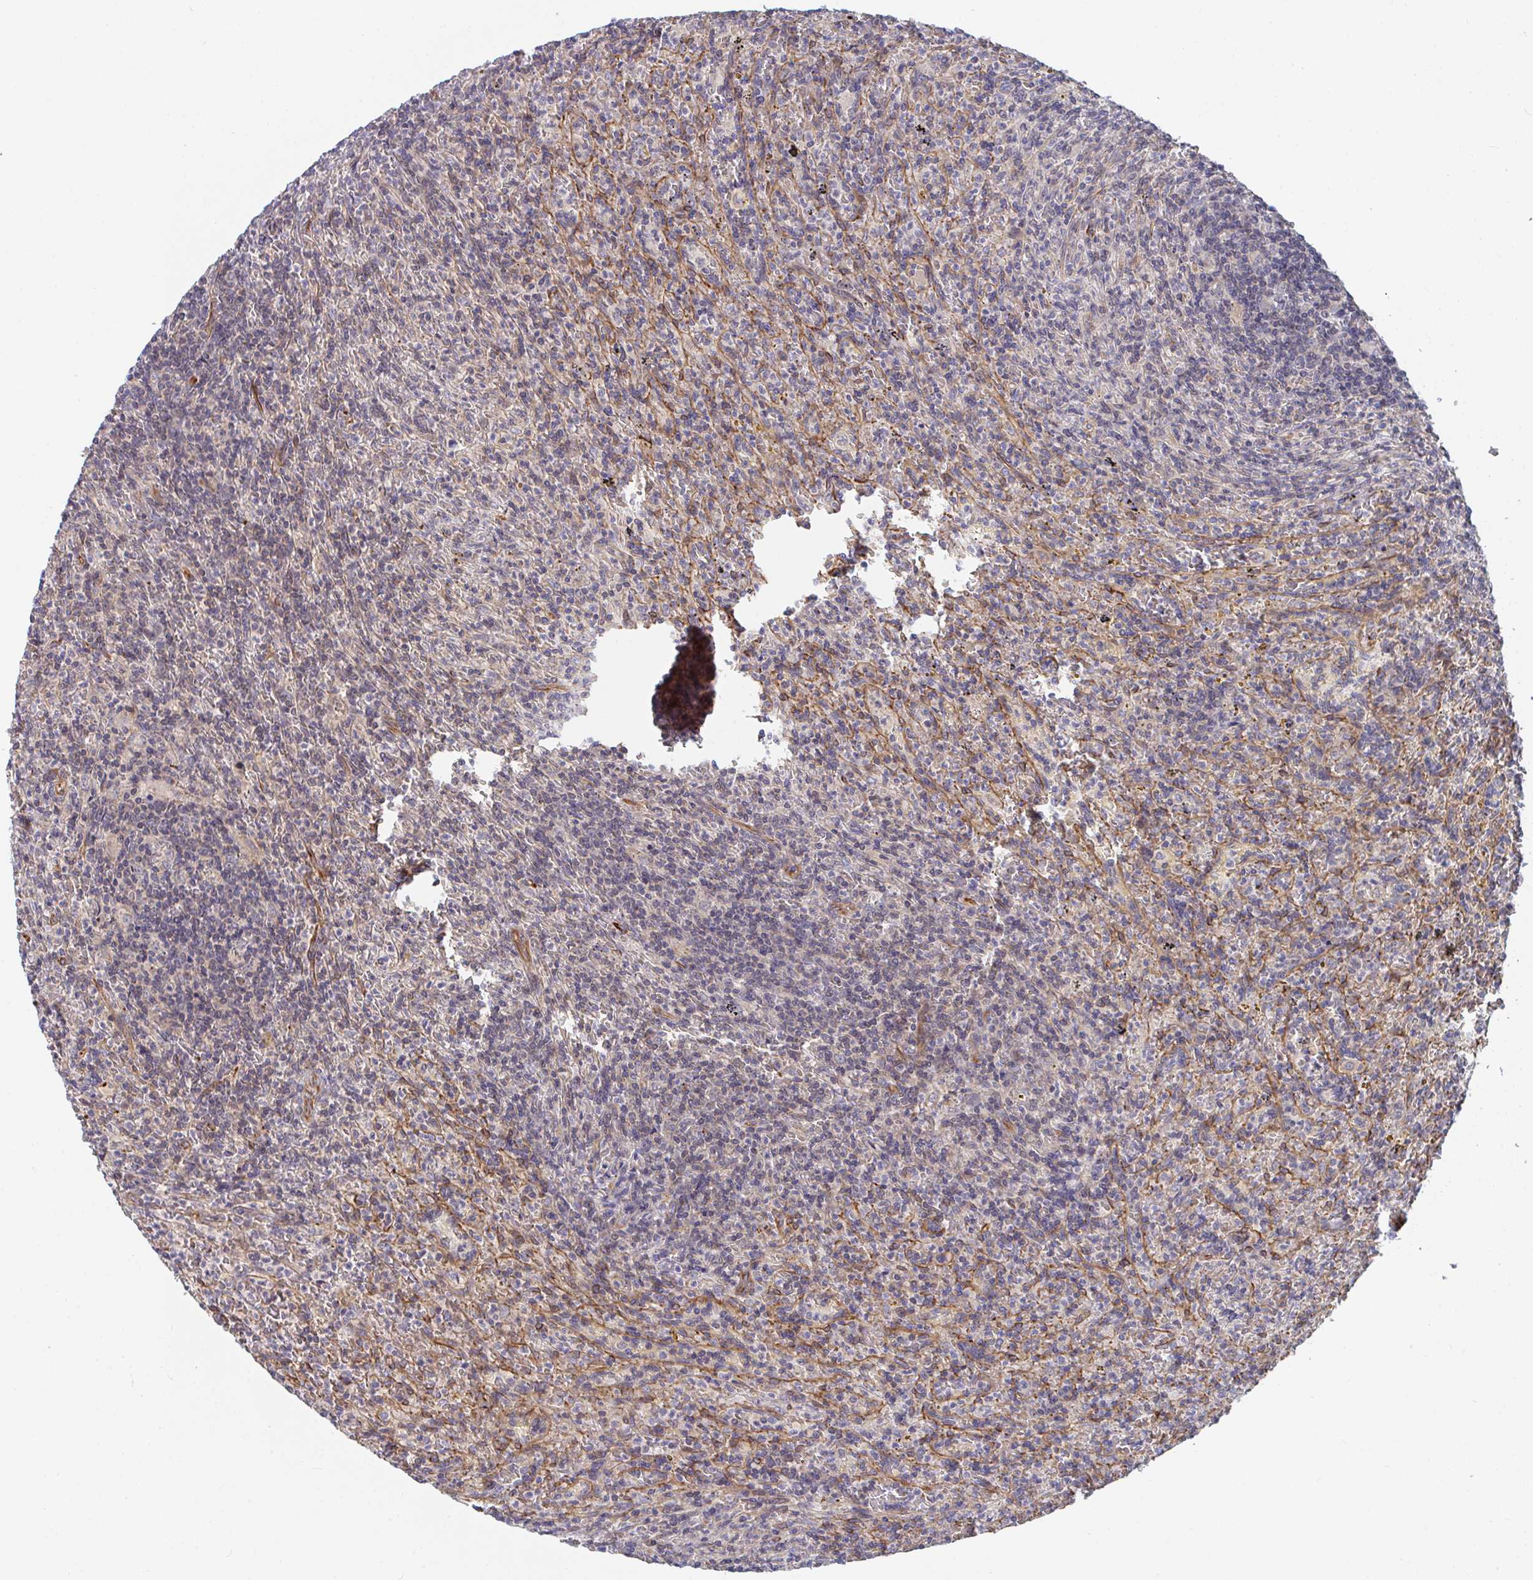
{"staining": {"intensity": "negative", "quantity": "none", "location": "none"}, "tissue": "lymphoma", "cell_type": "Tumor cells", "image_type": "cancer", "snomed": [{"axis": "morphology", "description": "Malignant lymphoma, non-Hodgkin's type, Low grade"}, {"axis": "topography", "description": "Spleen"}], "caption": "A high-resolution micrograph shows immunohistochemistry (IHC) staining of lymphoma, which displays no significant staining in tumor cells.", "gene": "EIF1AD", "patient": {"sex": "female", "age": 70}}